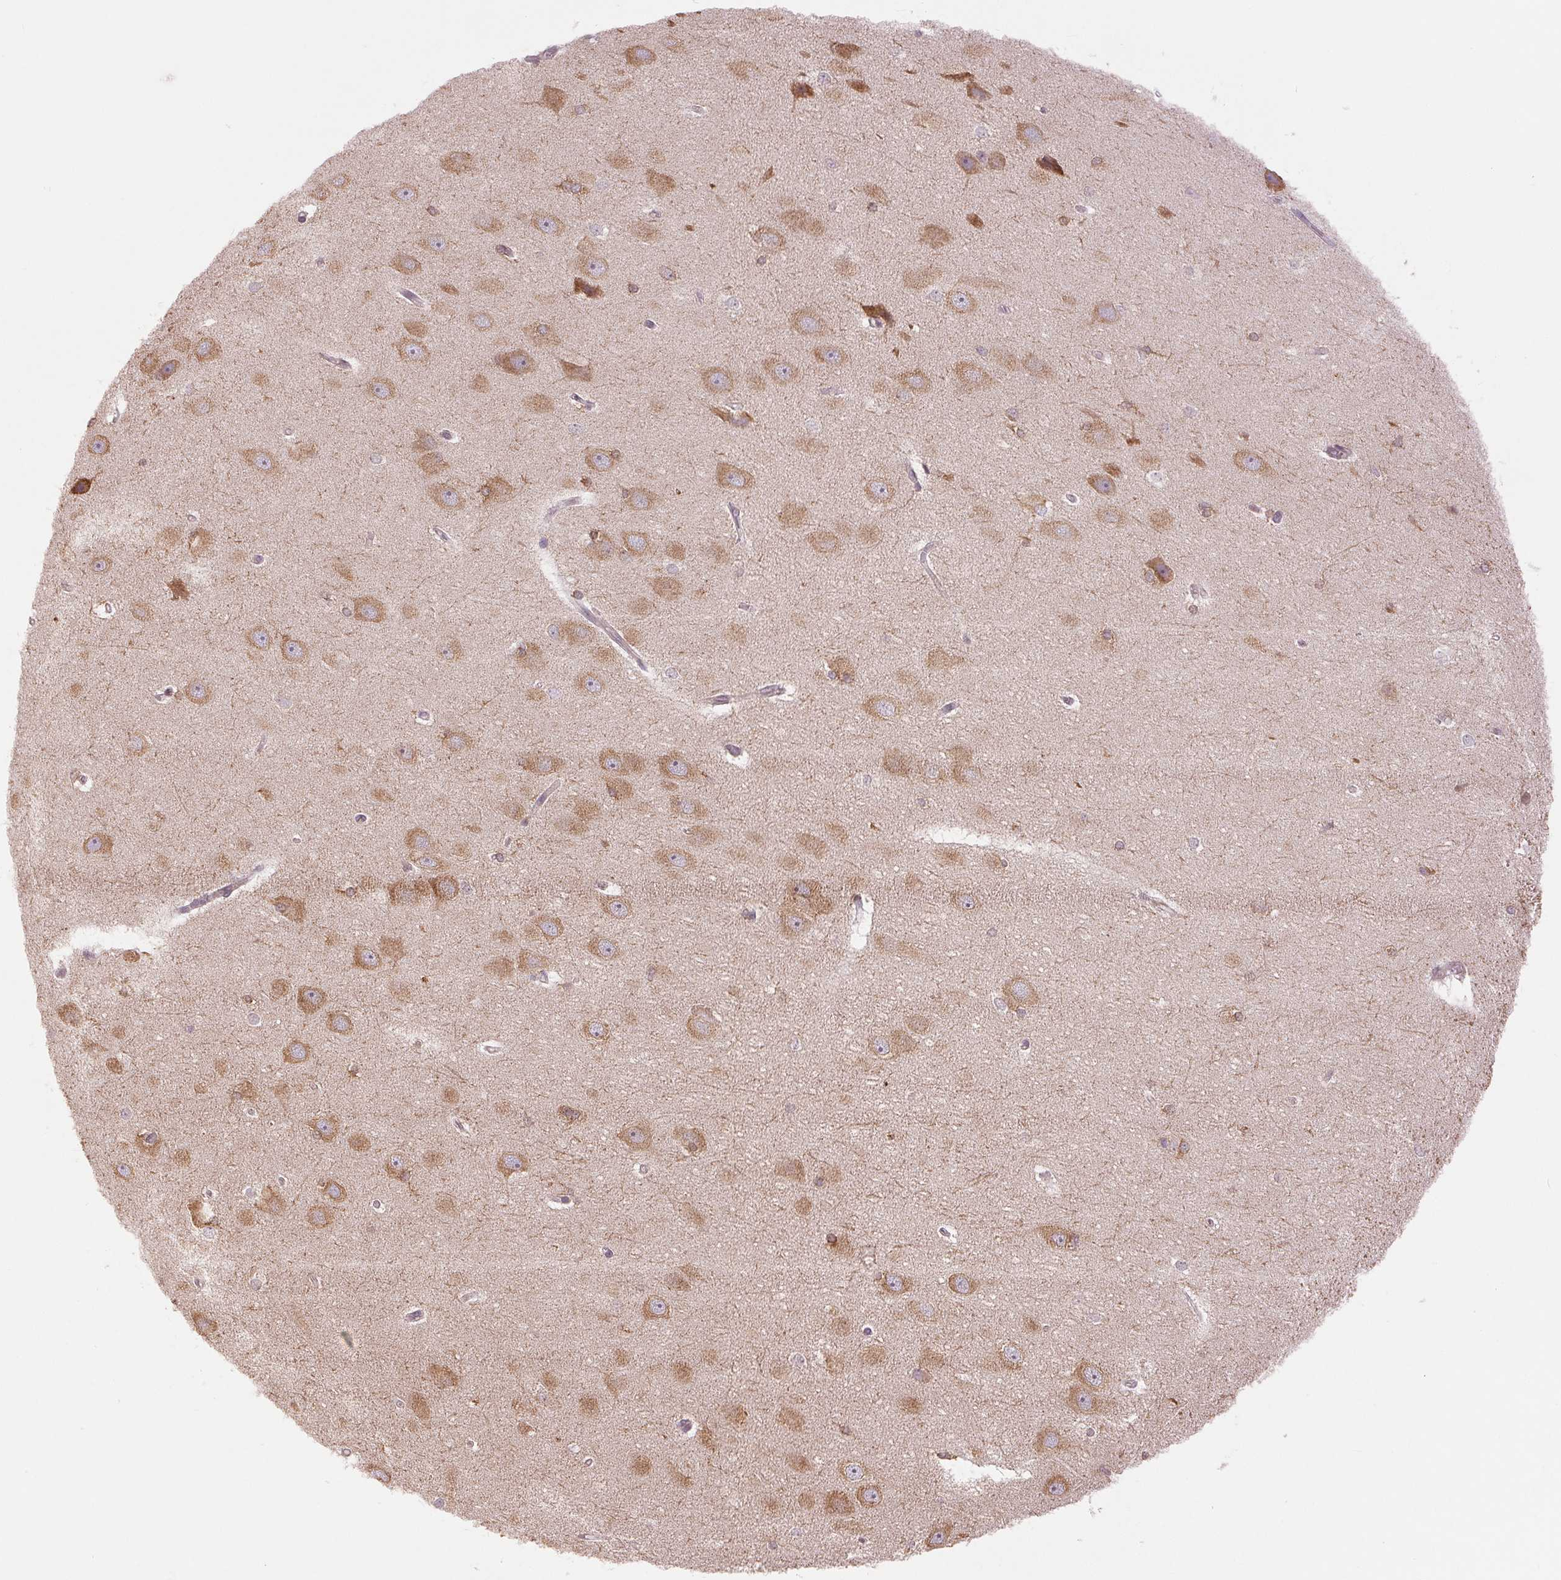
{"staining": {"intensity": "negative", "quantity": "none", "location": "none"}, "tissue": "hippocampus", "cell_type": "Glial cells", "image_type": "normal", "snomed": [{"axis": "morphology", "description": "Normal tissue, NOS"}, {"axis": "topography", "description": "Cerebral cortex"}, {"axis": "topography", "description": "Hippocampus"}], "caption": "Immunohistochemistry micrograph of unremarkable hippocampus: hippocampus stained with DAB shows no significant protein expression in glial cells. Brightfield microscopy of IHC stained with DAB (brown) and hematoxylin (blue), captured at high magnification.", "gene": "BTF3L4", "patient": {"sex": "female", "age": 19}}